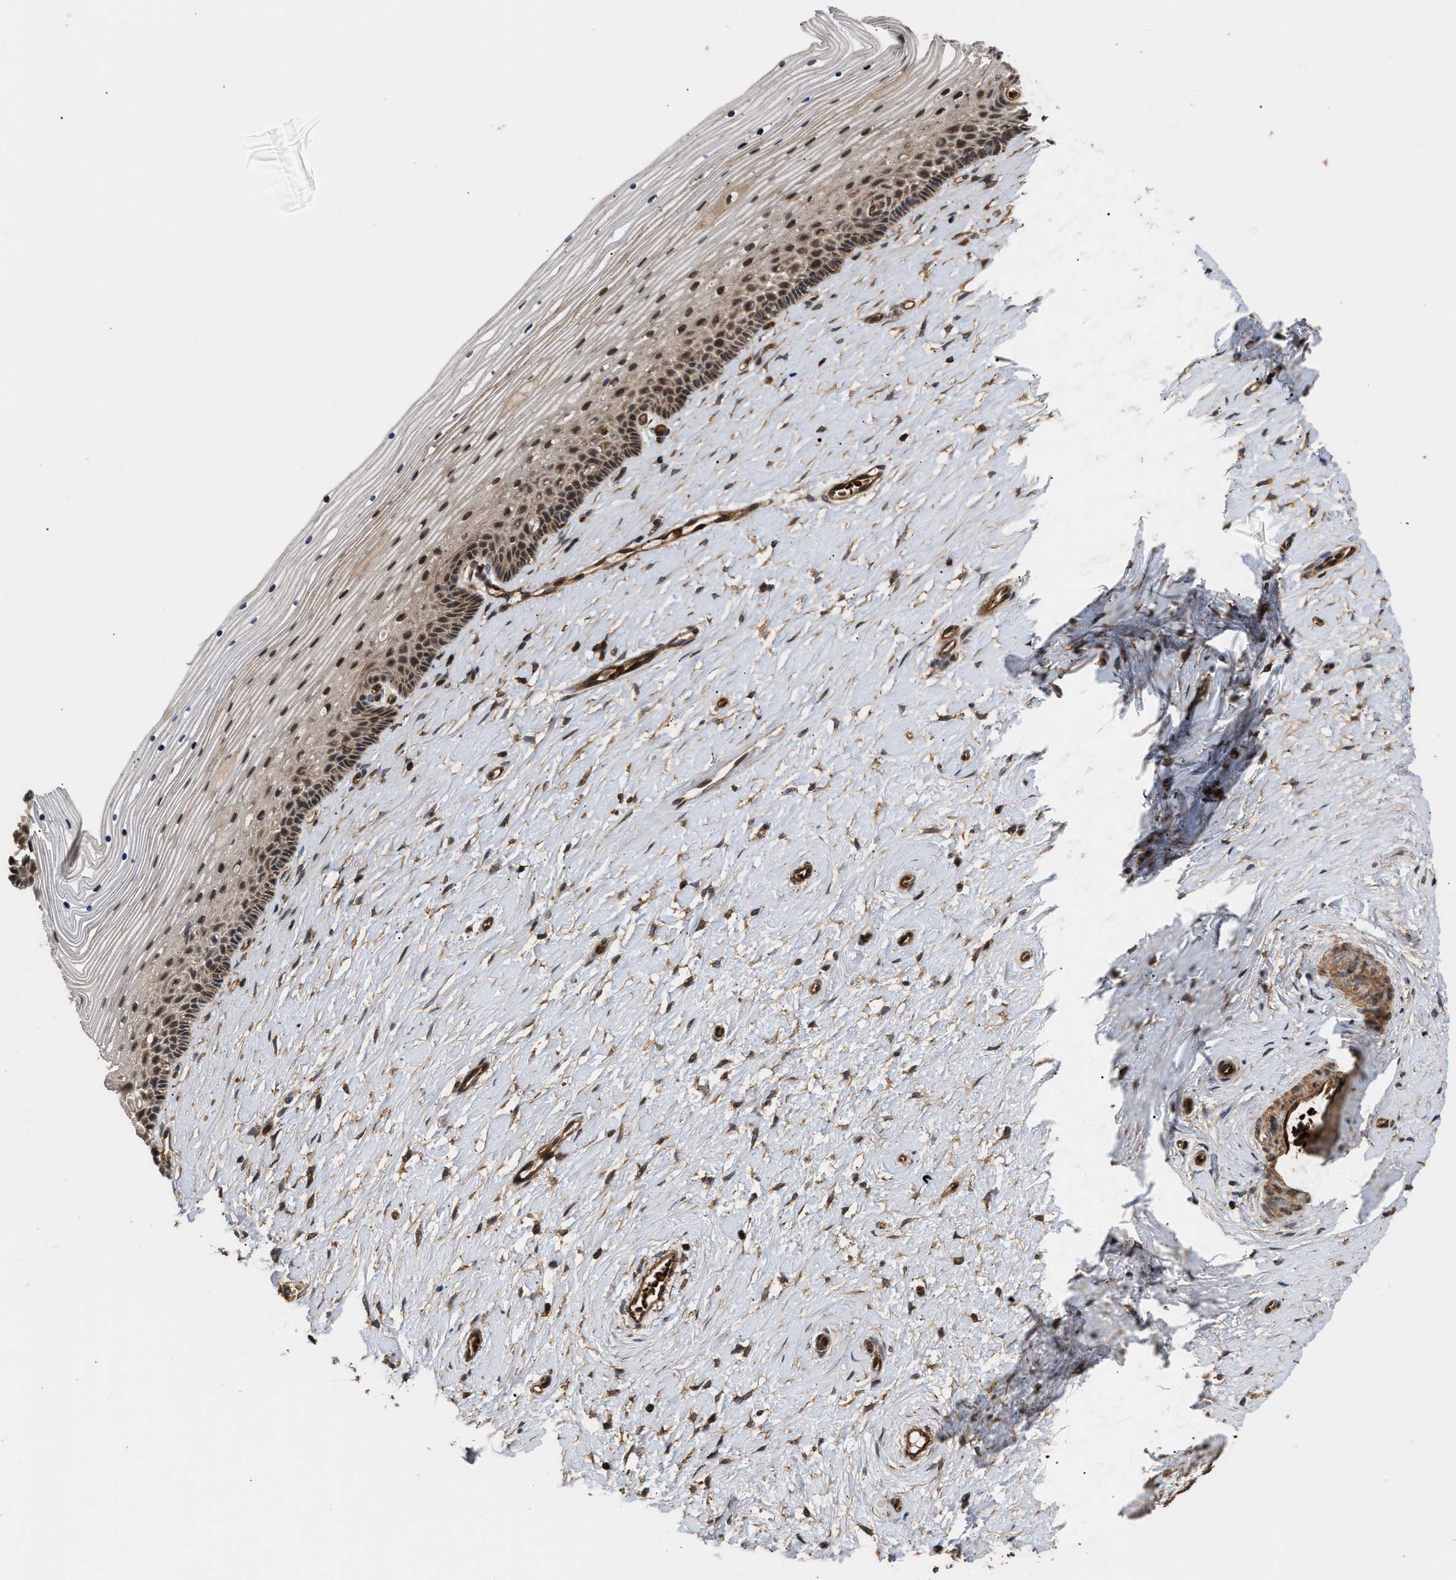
{"staining": {"intensity": "moderate", "quantity": ">75%", "location": "cytoplasmic/membranous,nuclear"}, "tissue": "cervix", "cell_type": "Squamous epithelial cells", "image_type": "normal", "snomed": [{"axis": "morphology", "description": "Normal tissue, NOS"}, {"axis": "topography", "description": "Cervix"}], "caption": "Immunohistochemistry of normal cervix exhibits medium levels of moderate cytoplasmic/membranous,nuclear positivity in about >75% of squamous epithelial cells.", "gene": "STAU1", "patient": {"sex": "female", "age": 39}}